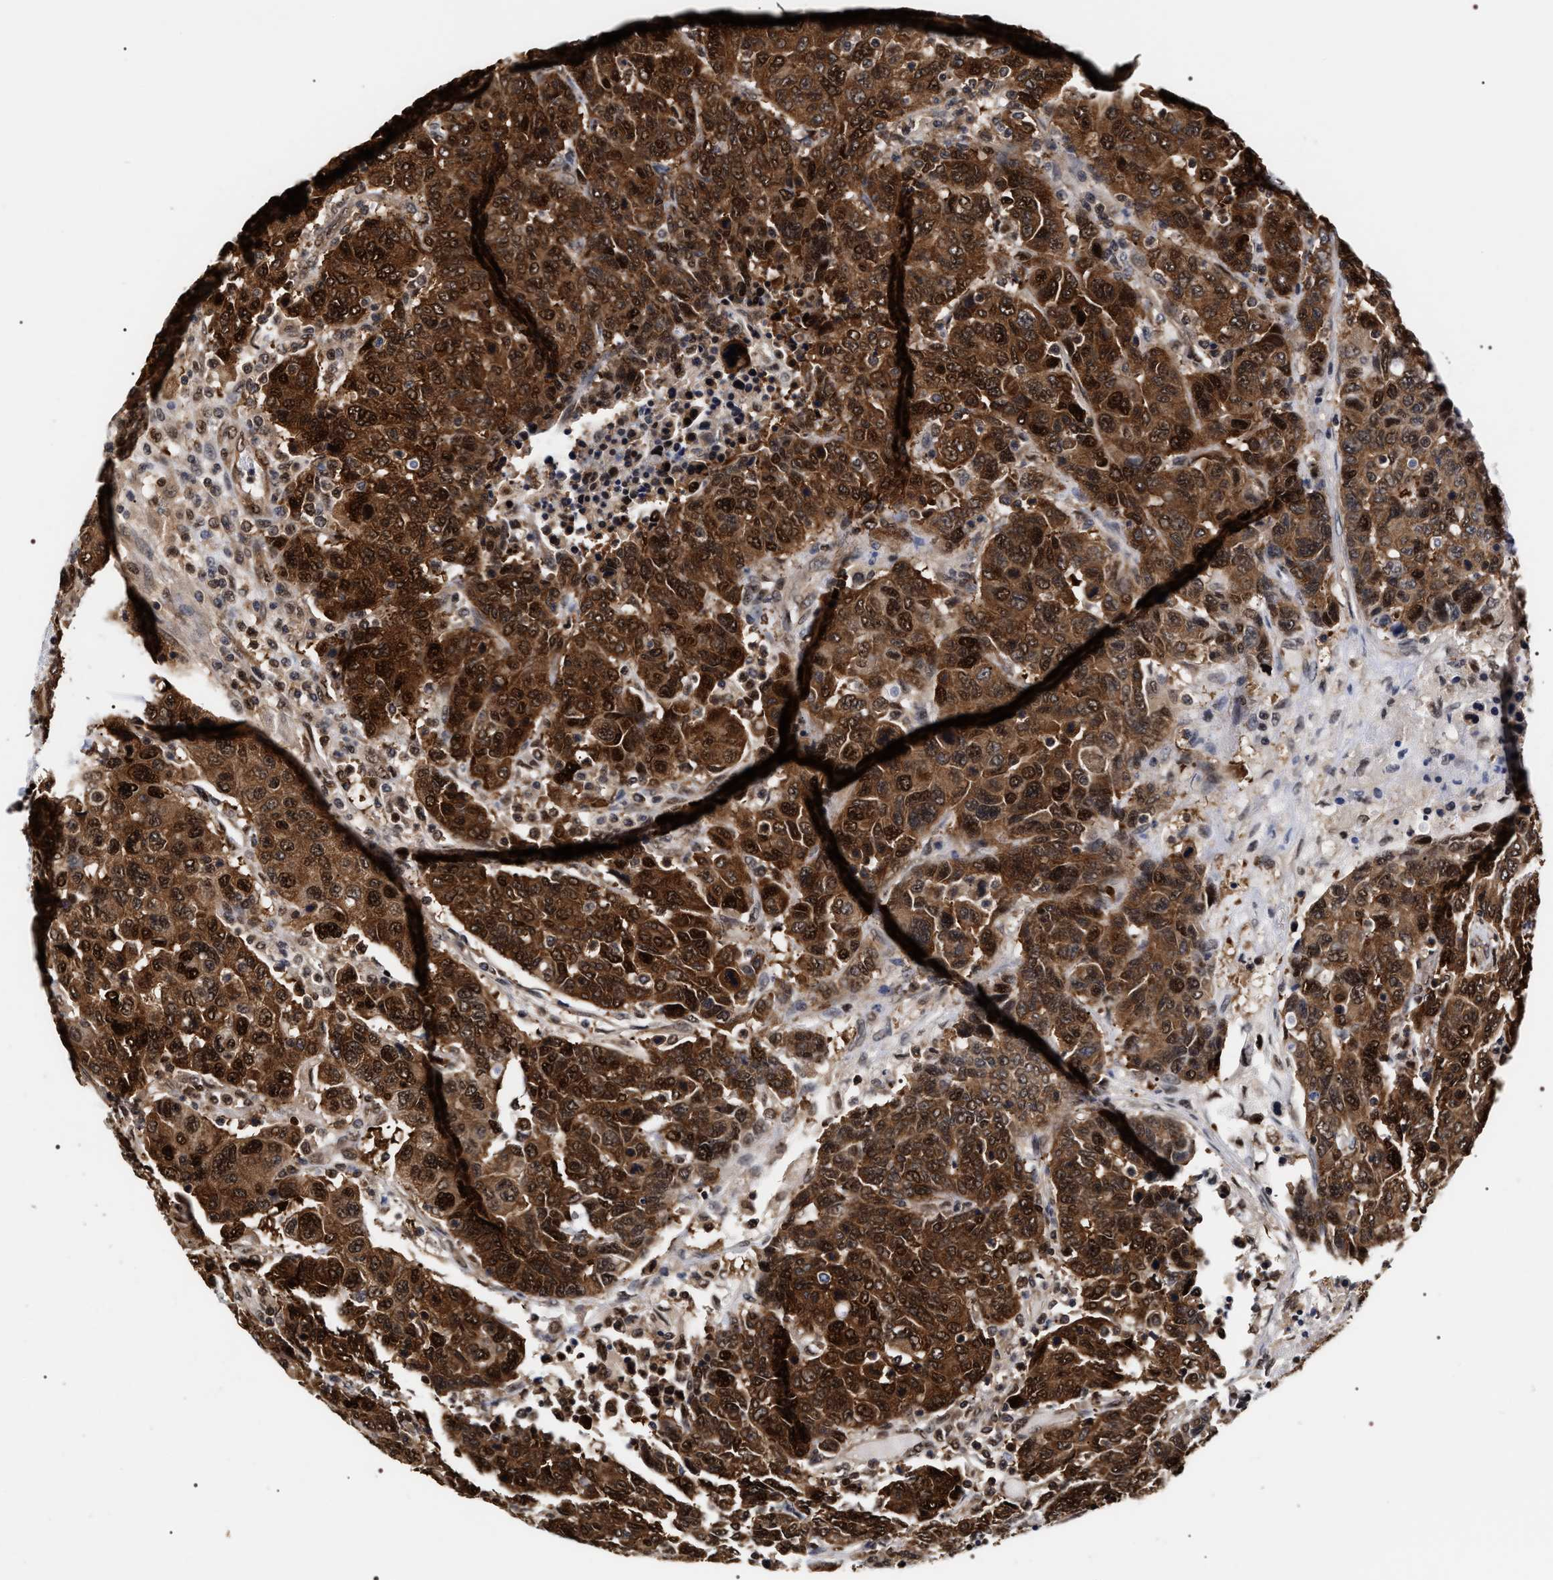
{"staining": {"intensity": "strong", "quantity": ">75%", "location": "cytoplasmic/membranous,nuclear"}, "tissue": "breast cancer", "cell_type": "Tumor cells", "image_type": "cancer", "snomed": [{"axis": "morphology", "description": "Duct carcinoma"}, {"axis": "topography", "description": "Breast"}], "caption": "Protein analysis of breast infiltrating ductal carcinoma tissue displays strong cytoplasmic/membranous and nuclear positivity in about >75% of tumor cells.", "gene": "BAG6", "patient": {"sex": "female", "age": 37}}